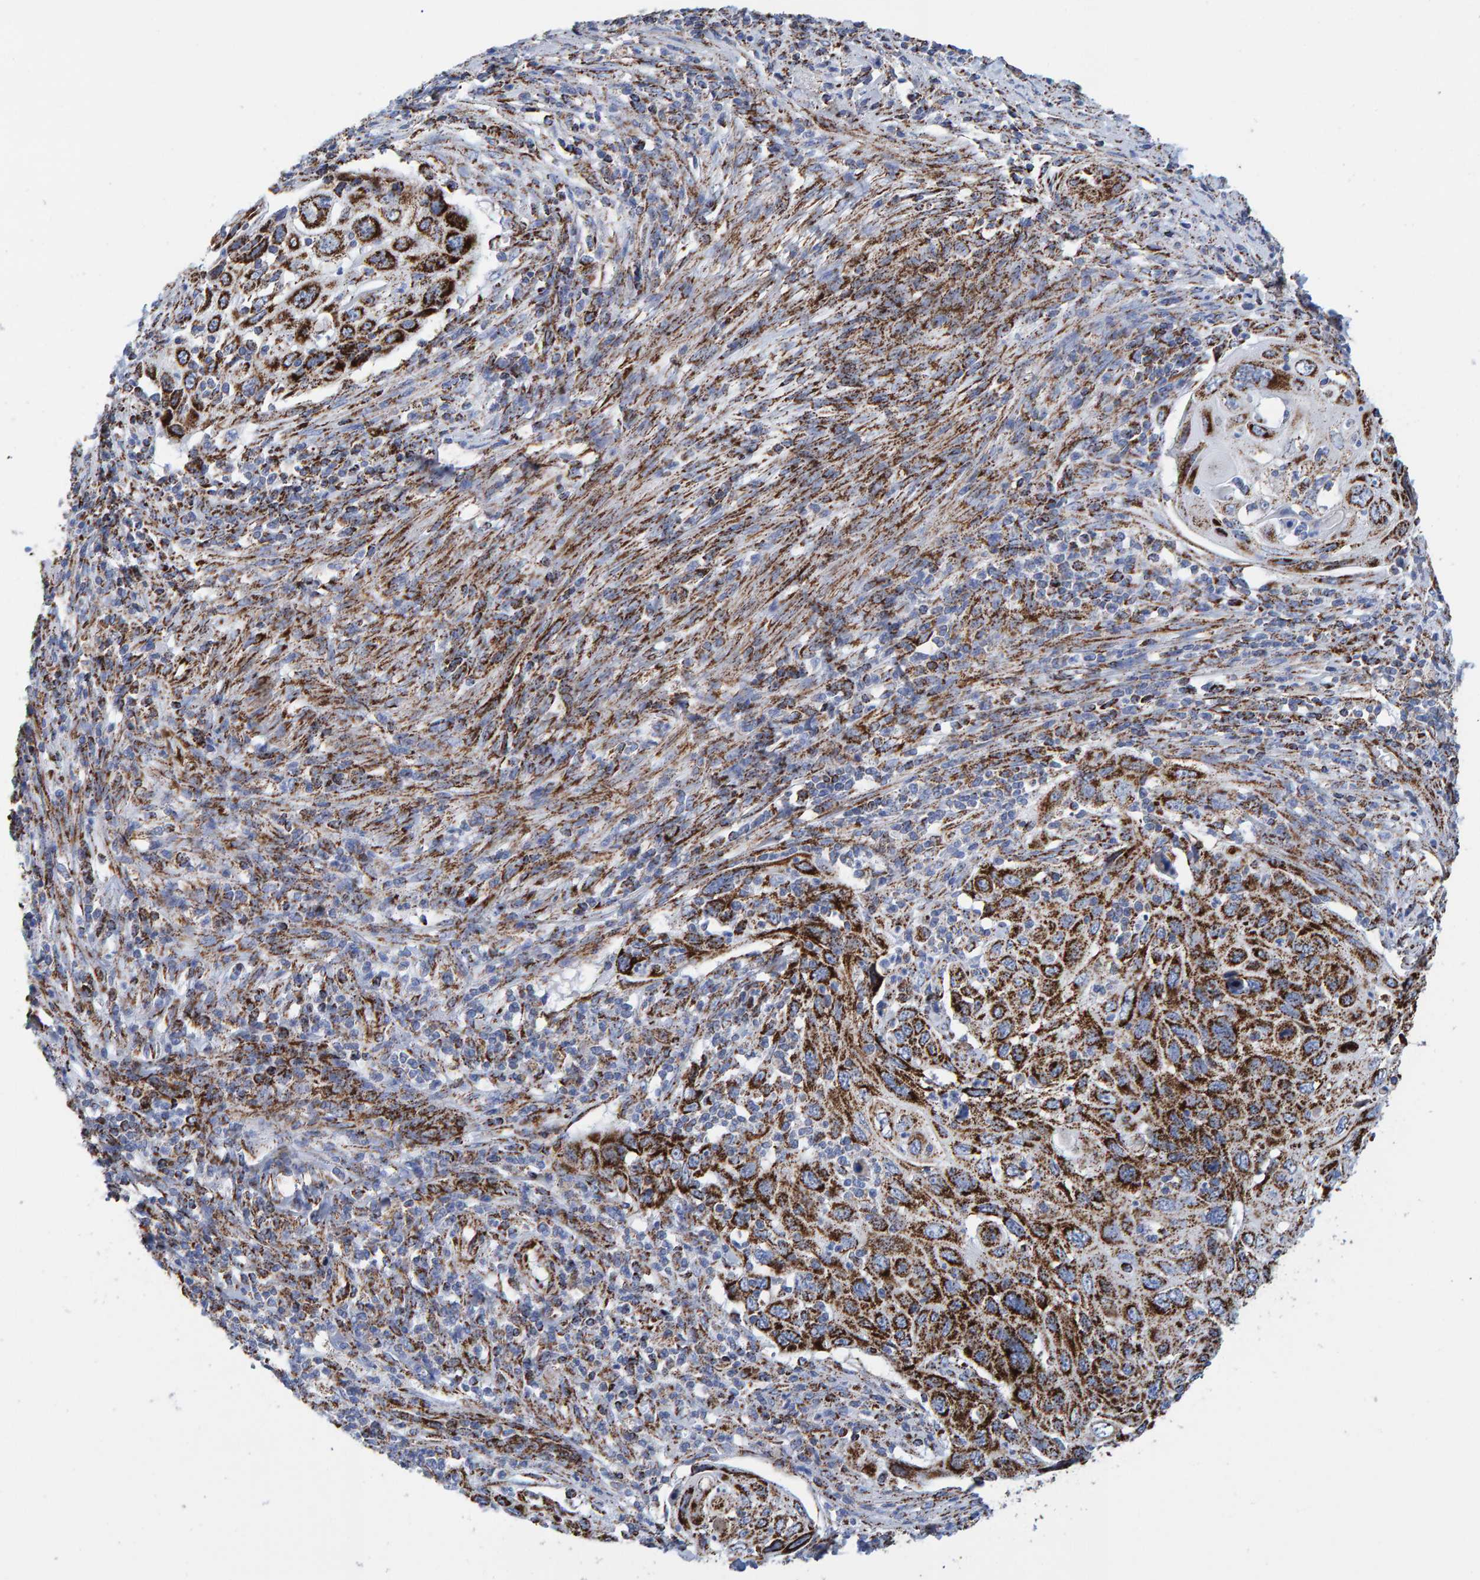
{"staining": {"intensity": "strong", "quantity": ">75%", "location": "cytoplasmic/membranous"}, "tissue": "cervical cancer", "cell_type": "Tumor cells", "image_type": "cancer", "snomed": [{"axis": "morphology", "description": "Squamous cell carcinoma, NOS"}, {"axis": "topography", "description": "Cervix"}], "caption": "Protein staining exhibits strong cytoplasmic/membranous expression in about >75% of tumor cells in squamous cell carcinoma (cervical). Using DAB (3,3'-diaminobenzidine) (brown) and hematoxylin (blue) stains, captured at high magnification using brightfield microscopy.", "gene": "ENSG00000262660", "patient": {"sex": "female", "age": 70}}